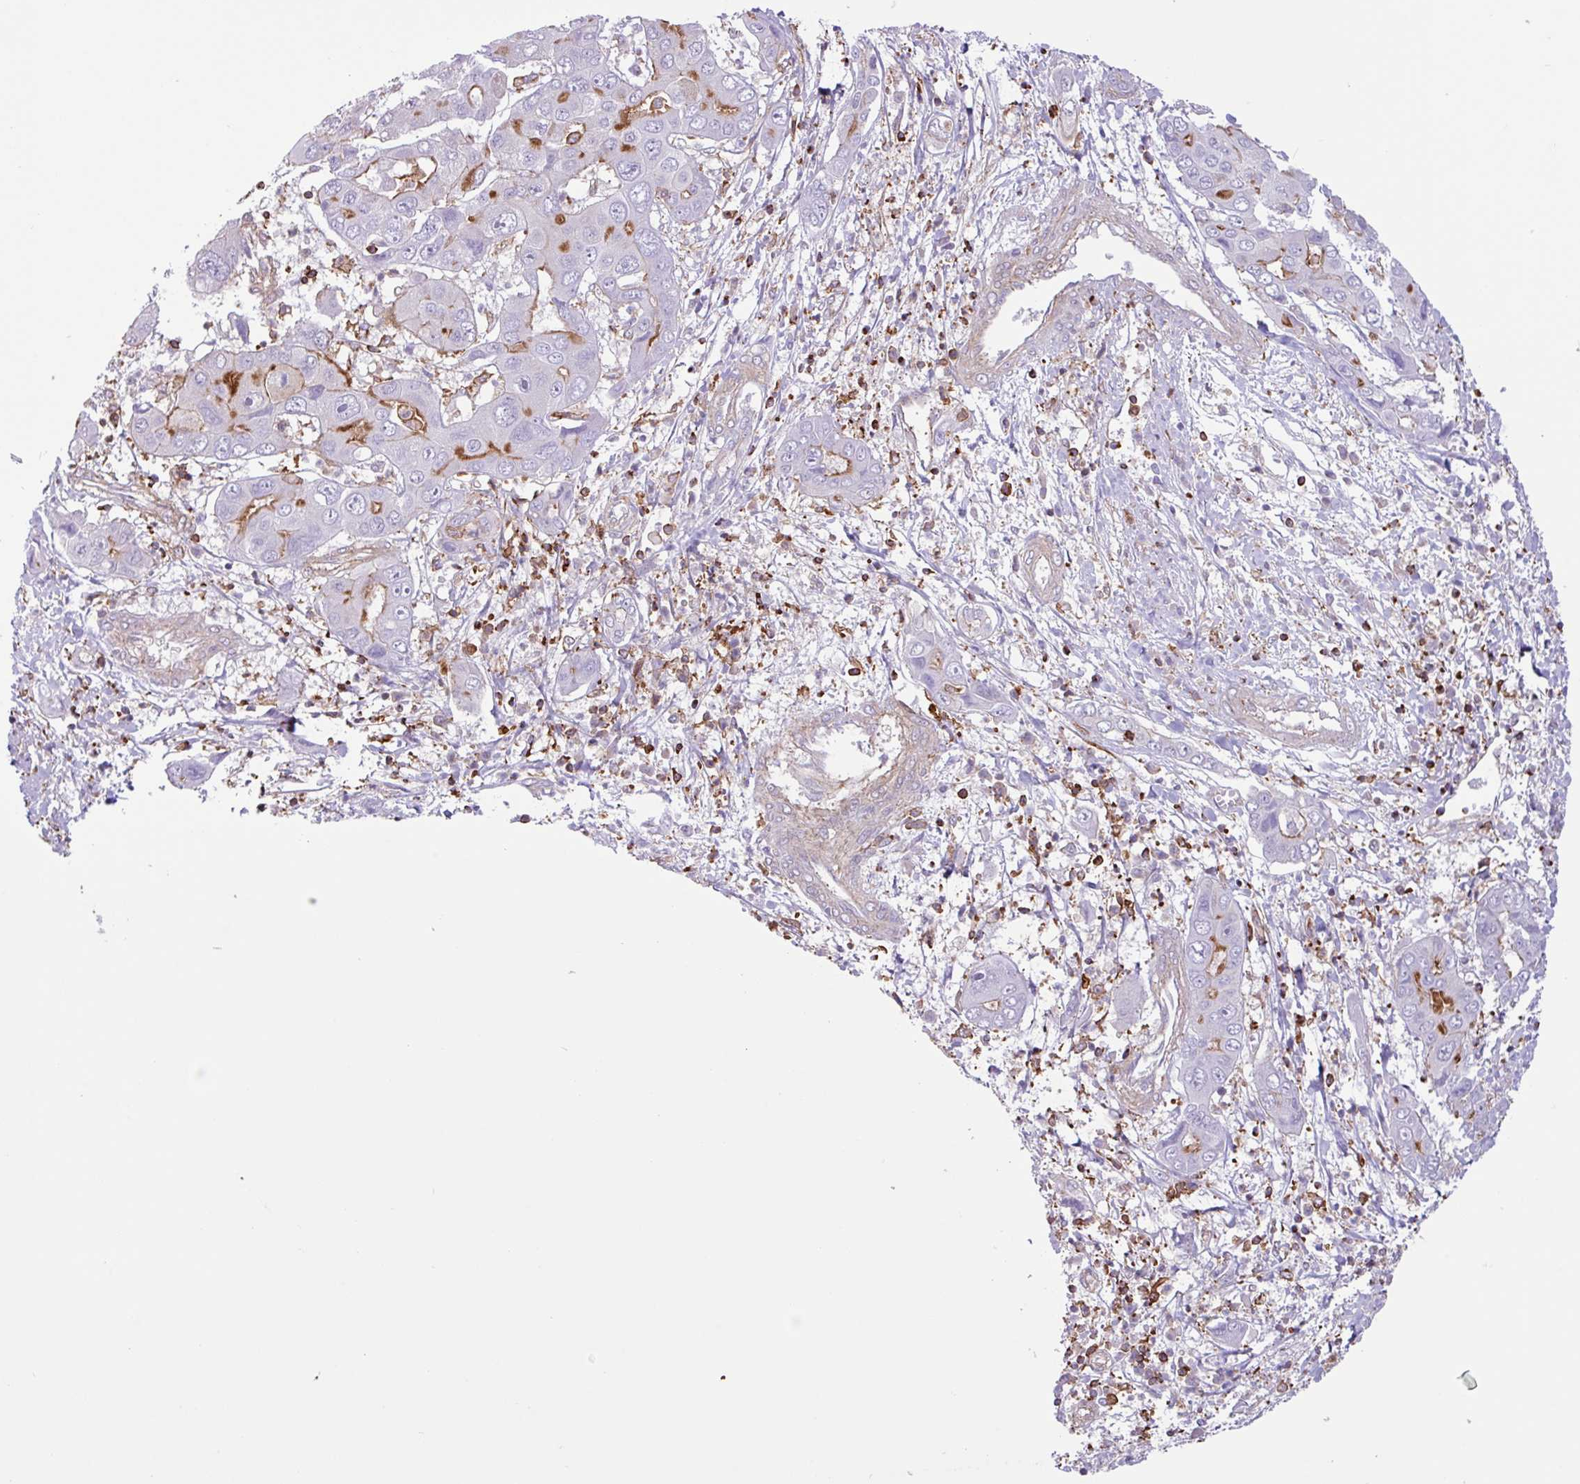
{"staining": {"intensity": "moderate", "quantity": "<25%", "location": "cytoplasmic/membranous"}, "tissue": "liver cancer", "cell_type": "Tumor cells", "image_type": "cancer", "snomed": [{"axis": "morphology", "description": "Cholangiocarcinoma"}, {"axis": "topography", "description": "Liver"}], "caption": "Brown immunohistochemical staining in human cholangiocarcinoma (liver) exhibits moderate cytoplasmic/membranous expression in approximately <25% of tumor cells.", "gene": "PPP1R18", "patient": {"sex": "male", "age": 67}}